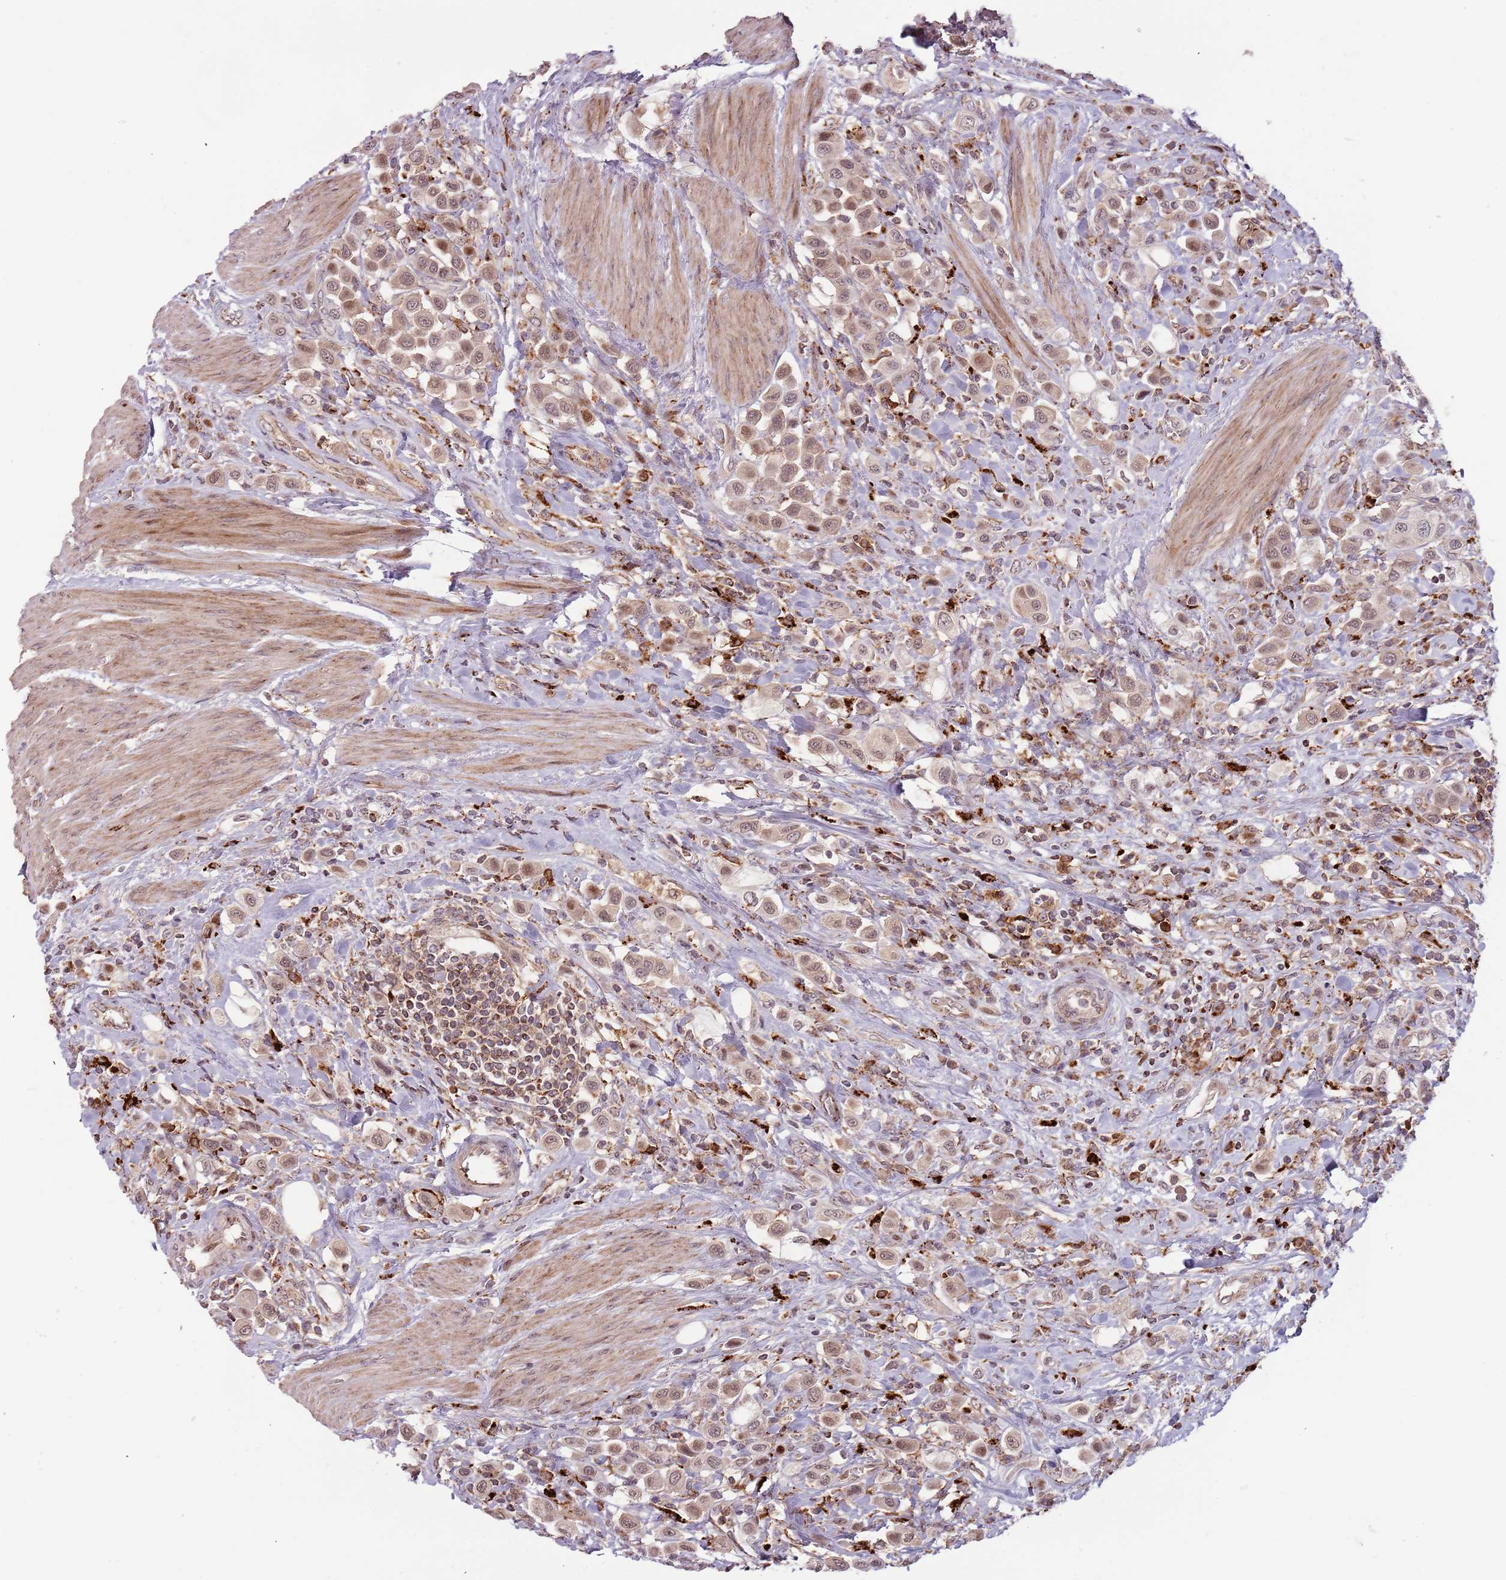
{"staining": {"intensity": "weak", "quantity": ">75%", "location": "cytoplasmic/membranous,nuclear"}, "tissue": "urothelial cancer", "cell_type": "Tumor cells", "image_type": "cancer", "snomed": [{"axis": "morphology", "description": "Urothelial carcinoma, High grade"}, {"axis": "topography", "description": "Urinary bladder"}], "caption": "Brown immunohistochemical staining in human urothelial carcinoma (high-grade) shows weak cytoplasmic/membranous and nuclear positivity in about >75% of tumor cells.", "gene": "ULK3", "patient": {"sex": "male", "age": 50}}